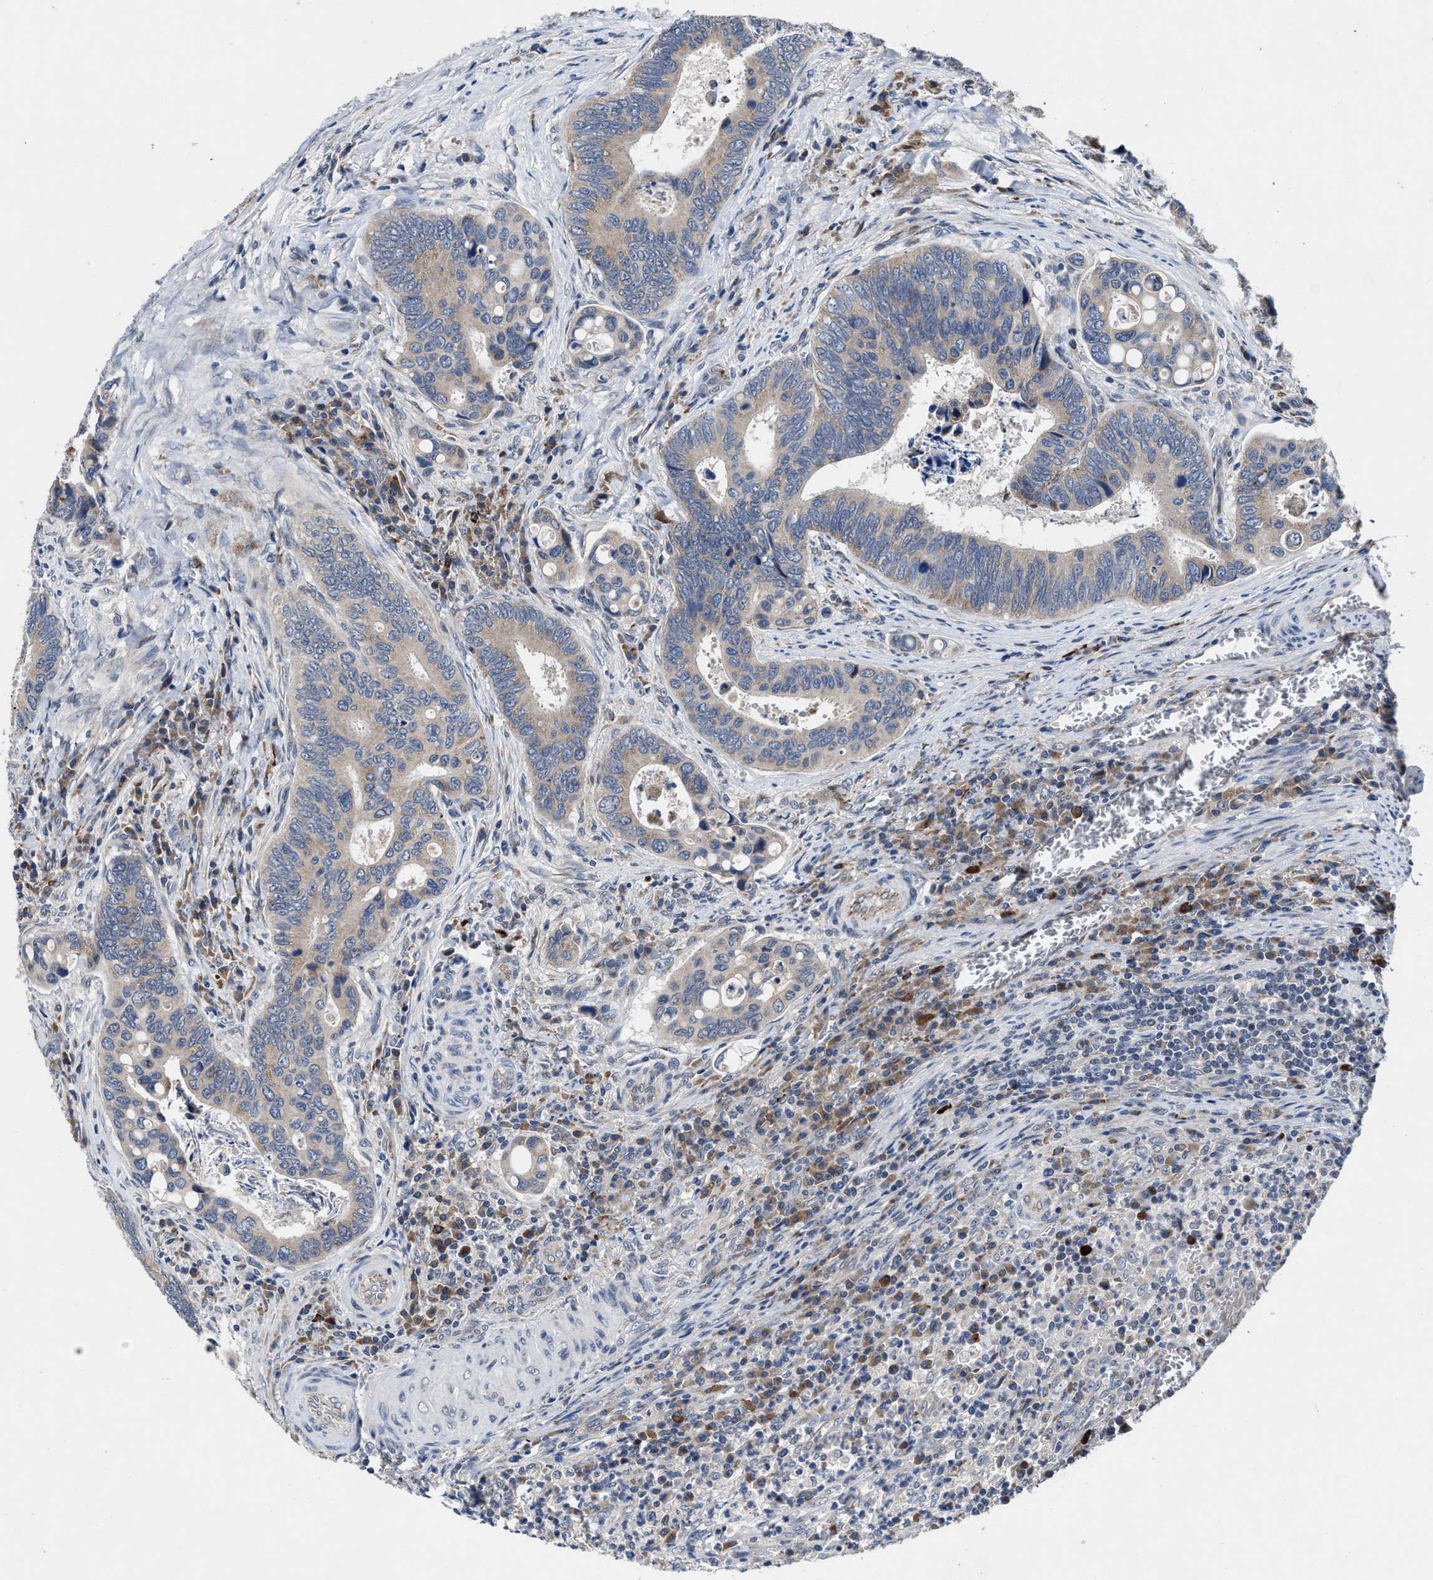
{"staining": {"intensity": "weak", "quantity": ">75%", "location": "cytoplasmic/membranous"}, "tissue": "colorectal cancer", "cell_type": "Tumor cells", "image_type": "cancer", "snomed": [{"axis": "morphology", "description": "Inflammation, NOS"}, {"axis": "morphology", "description": "Adenocarcinoma, NOS"}, {"axis": "topography", "description": "Colon"}], "caption": "Tumor cells display low levels of weak cytoplasmic/membranous staining in approximately >75% of cells in human colorectal cancer (adenocarcinoma).", "gene": "TMEM53", "patient": {"sex": "male", "age": 72}}